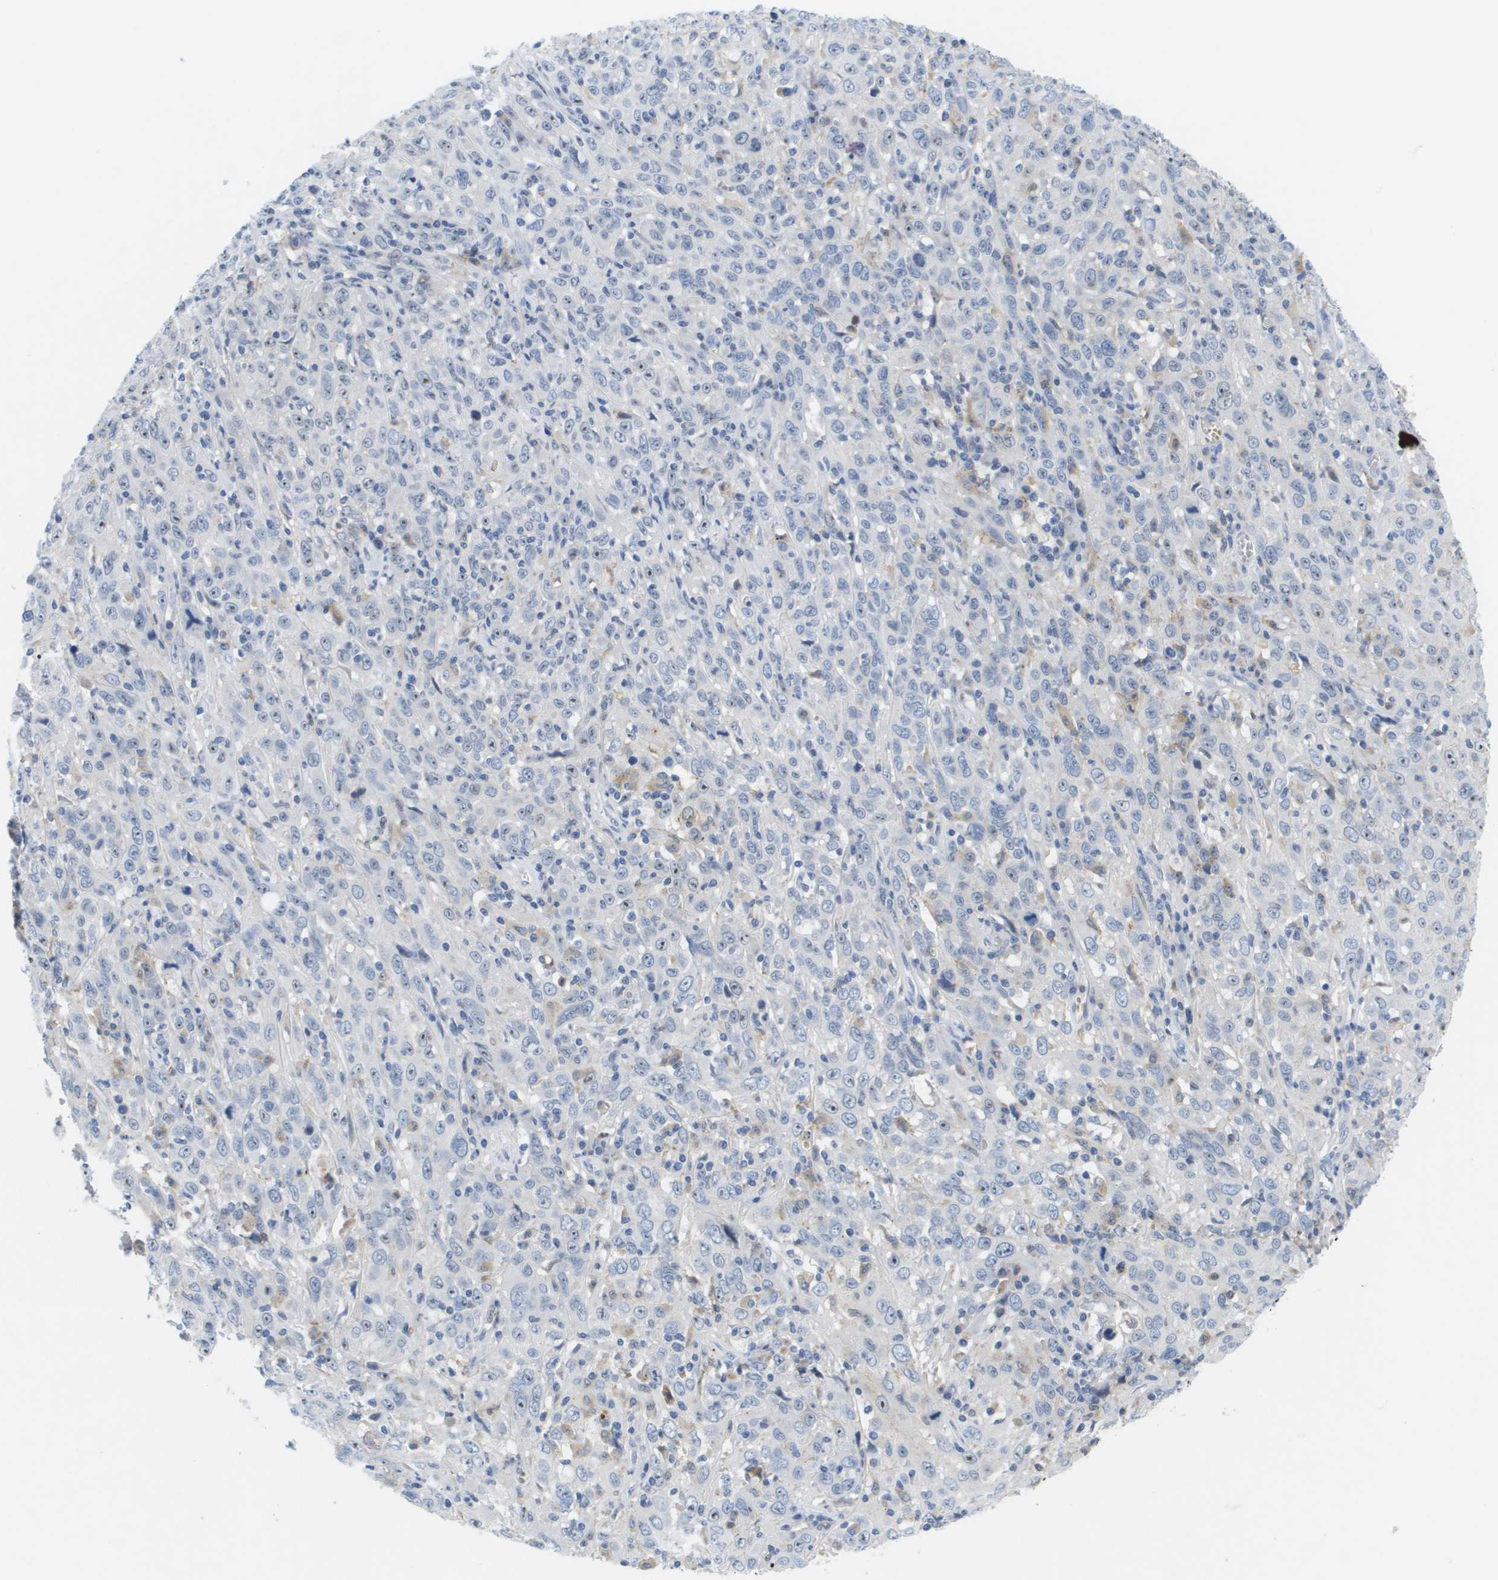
{"staining": {"intensity": "weak", "quantity": "25%-75%", "location": "nuclear"}, "tissue": "cervical cancer", "cell_type": "Tumor cells", "image_type": "cancer", "snomed": [{"axis": "morphology", "description": "Squamous cell carcinoma, NOS"}, {"axis": "topography", "description": "Cervix"}], "caption": "The histopathology image reveals immunohistochemical staining of squamous cell carcinoma (cervical). There is weak nuclear staining is seen in about 25%-75% of tumor cells. (brown staining indicates protein expression, while blue staining denotes nuclei).", "gene": "LIPG", "patient": {"sex": "female", "age": 46}}